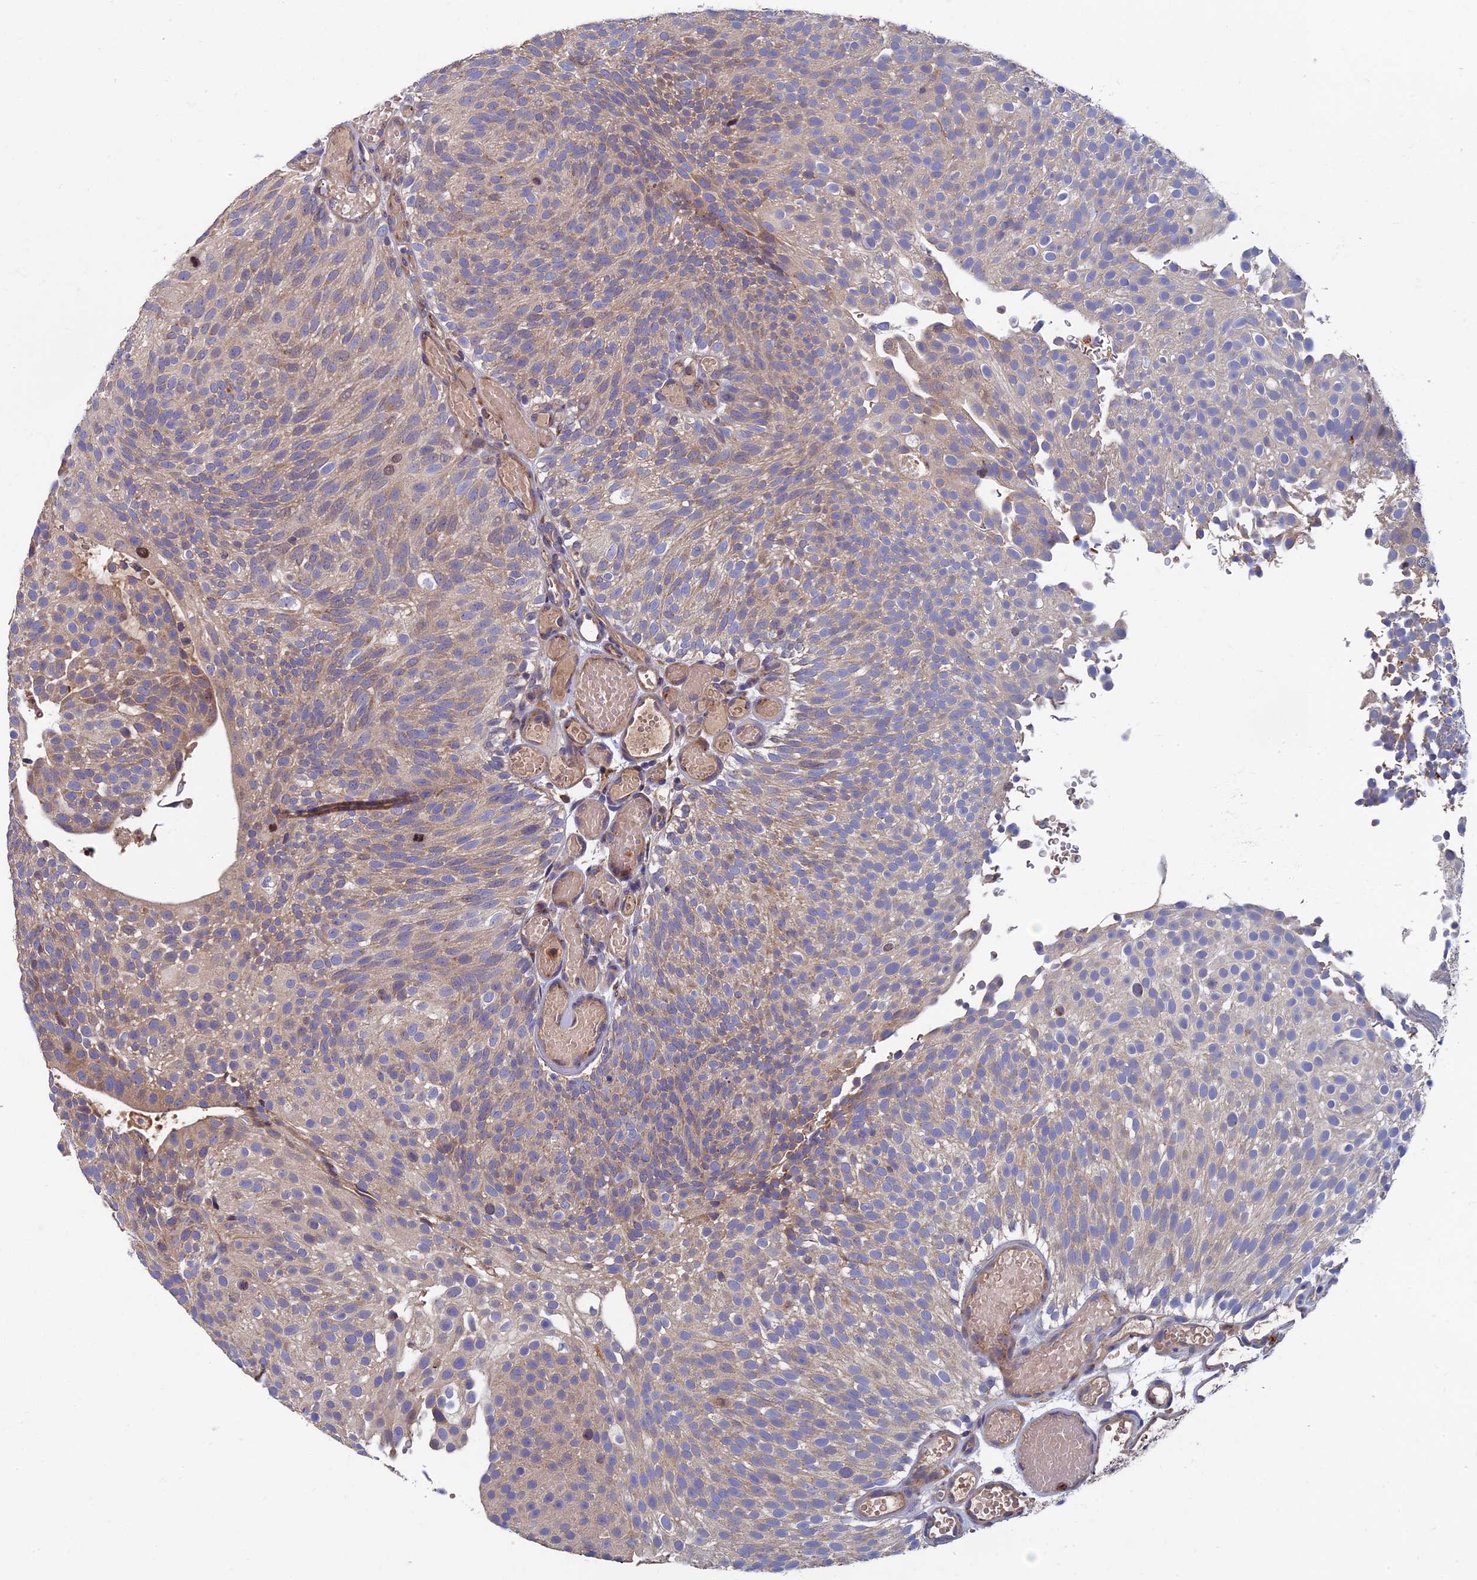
{"staining": {"intensity": "moderate", "quantity": "25%-75%", "location": "cytoplasmic/membranous"}, "tissue": "urothelial cancer", "cell_type": "Tumor cells", "image_type": "cancer", "snomed": [{"axis": "morphology", "description": "Urothelial carcinoma, Low grade"}, {"axis": "topography", "description": "Urinary bladder"}], "caption": "An immunohistochemistry photomicrograph of tumor tissue is shown. Protein staining in brown shows moderate cytoplasmic/membranous positivity in urothelial cancer within tumor cells.", "gene": "TNK2", "patient": {"sex": "male", "age": 78}}